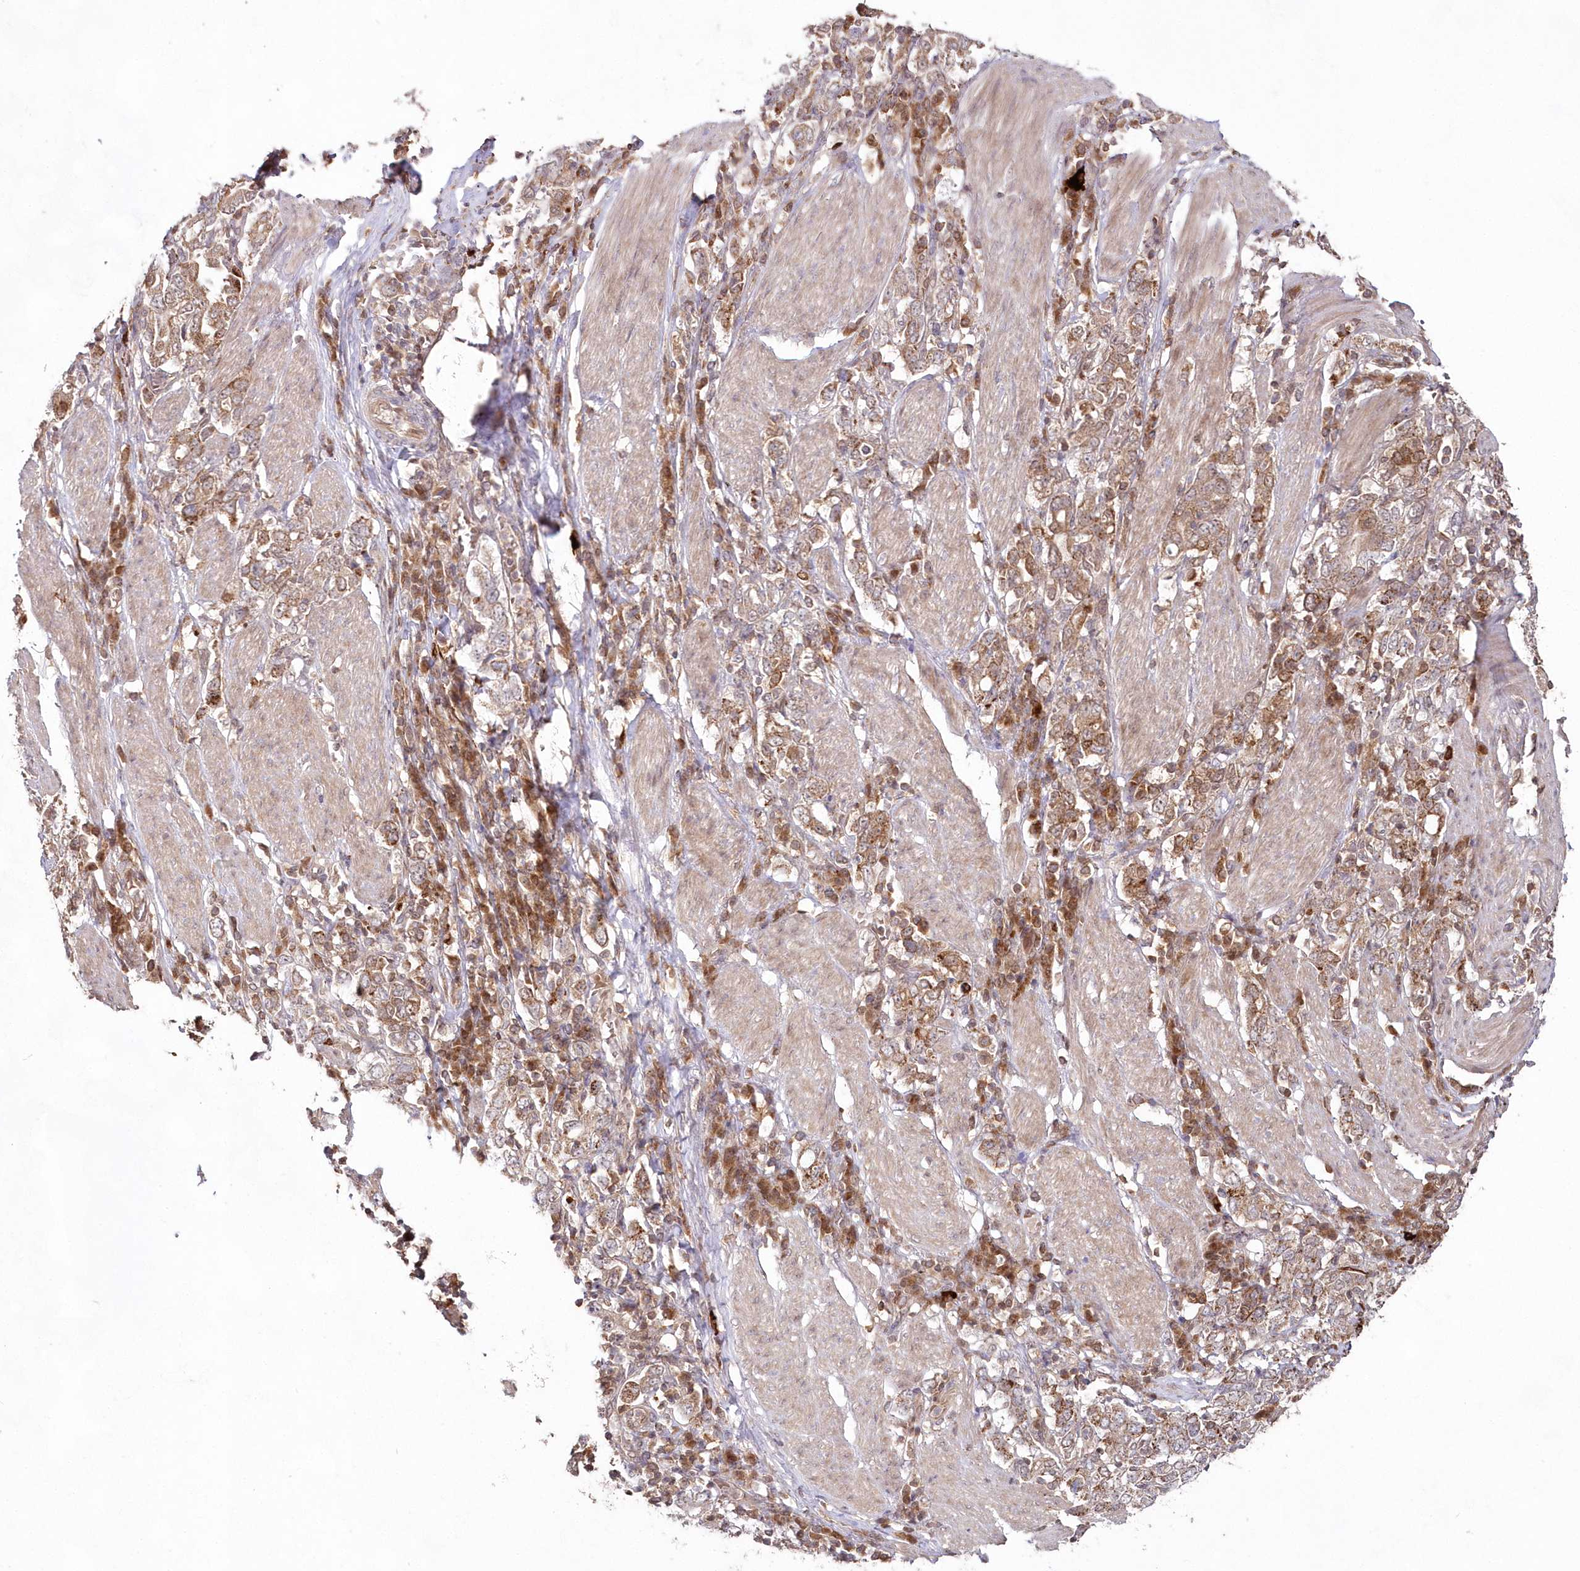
{"staining": {"intensity": "moderate", "quantity": ">75%", "location": "cytoplasmic/membranous"}, "tissue": "stomach cancer", "cell_type": "Tumor cells", "image_type": "cancer", "snomed": [{"axis": "morphology", "description": "Adenocarcinoma, NOS"}, {"axis": "topography", "description": "Stomach, upper"}], "caption": "Immunohistochemistry micrograph of human stomach cancer stained for a protein (brown), which exhibits medium levels of moderate cytoplasmic/membranous staining in approximately >75% of tumor cells.", "gene": "IMPA1", "patient": {"sex": "male", "age": 62}}